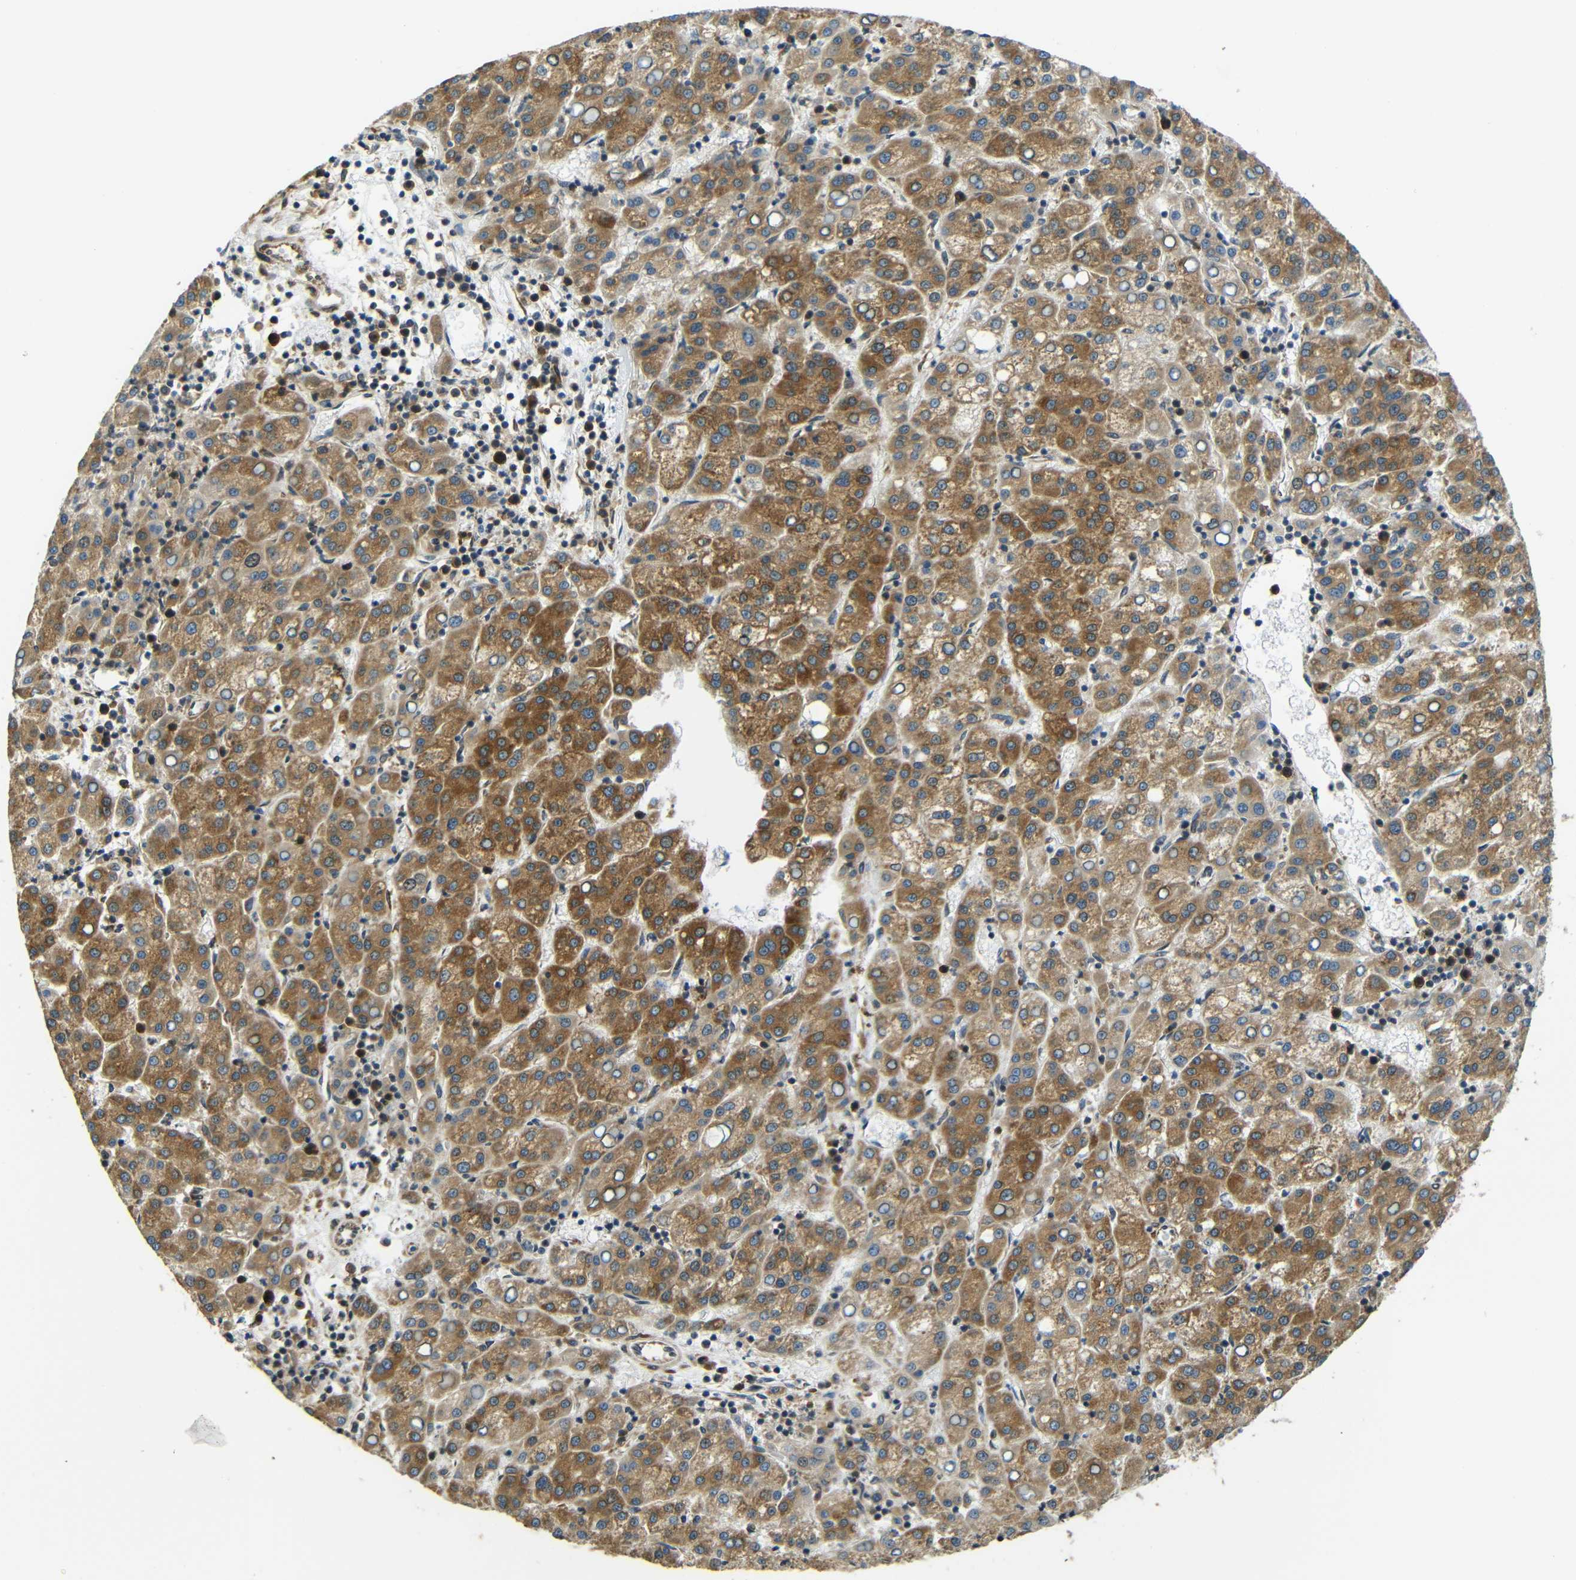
{"staining": {"intensity": "moderate", "quantity": ">75%", "location": "cytoplasmic/membranous"}, "tissue": "liver cancer", "cell_type": "Tumor cells", "image_type": "cancer", "snomed": [{"axis": "morphology", "description": "Carcinoma, Hepatocellular, NOS"}, {"axis": "topography", "description": "Liver"}], "caption": "The immunohistochemical stain shows moderate cytoplasmic/membranous expression in tumor cells of hepatocellular carcinoma (liver) tissue. The protein of interest is shown in brown color, while the nuclei are stained blue.", "gene": "VAPB", "patient": {"sex": "female", "age": 58}}